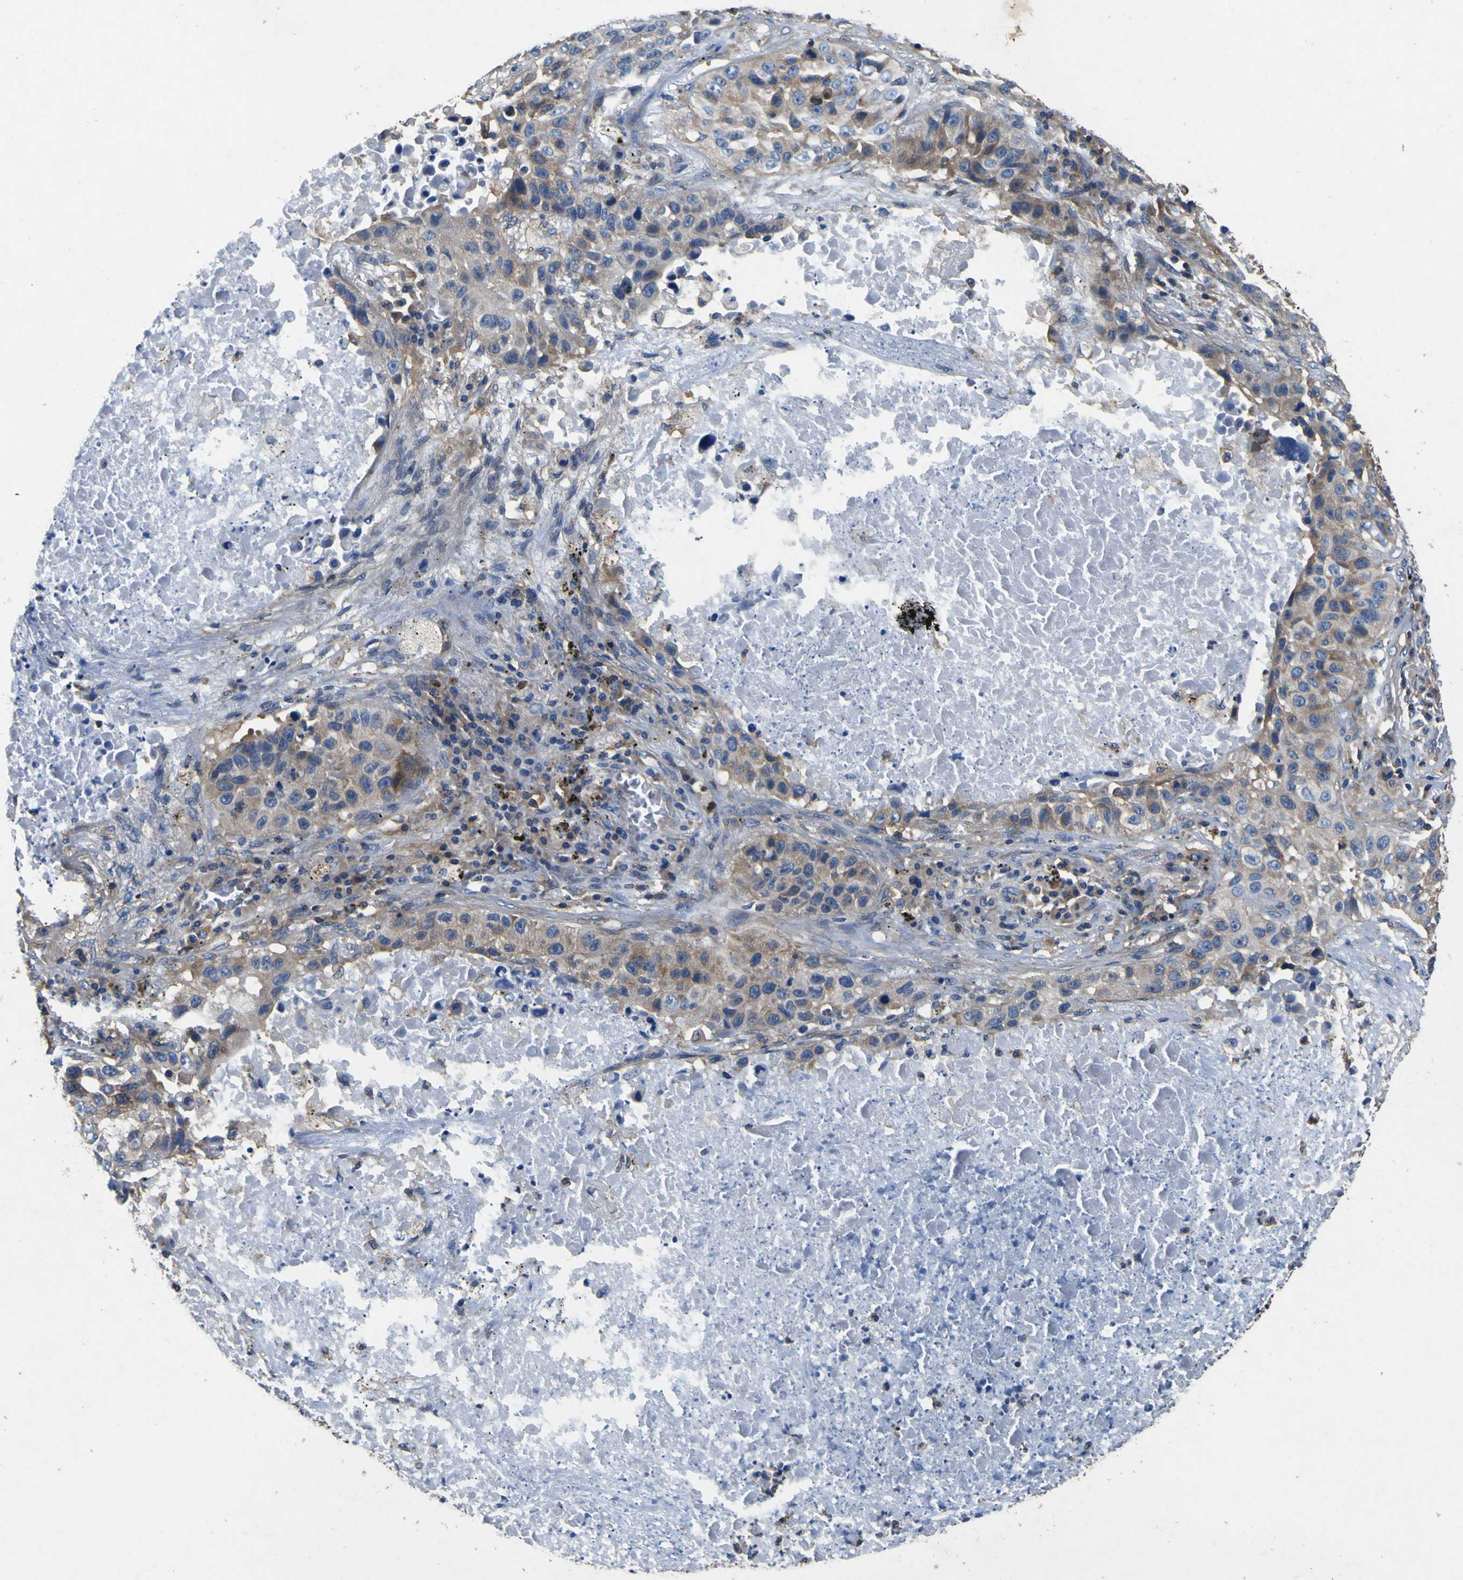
{"staining": {"intensity": "moderate", "quantity": ">75%", "location": "cytoplasmic/membranous"}, "tissue": "lung cancer", "cell_type": "Tumor cells", "image_type": "cancer", "snomed": [{"axis": "morphology", "description": "Squamous cell carcinoma, NOS"}, {"axis": "topography", "description": "Lung"}], "caption": "Tumor cells demonstrate moderate cytoplasmic/membranous positivity in about >75% of cells in lung squamous cell carcinoma.", "gene": "CNR2", "patient": {"sex": "male", "age": 57}}